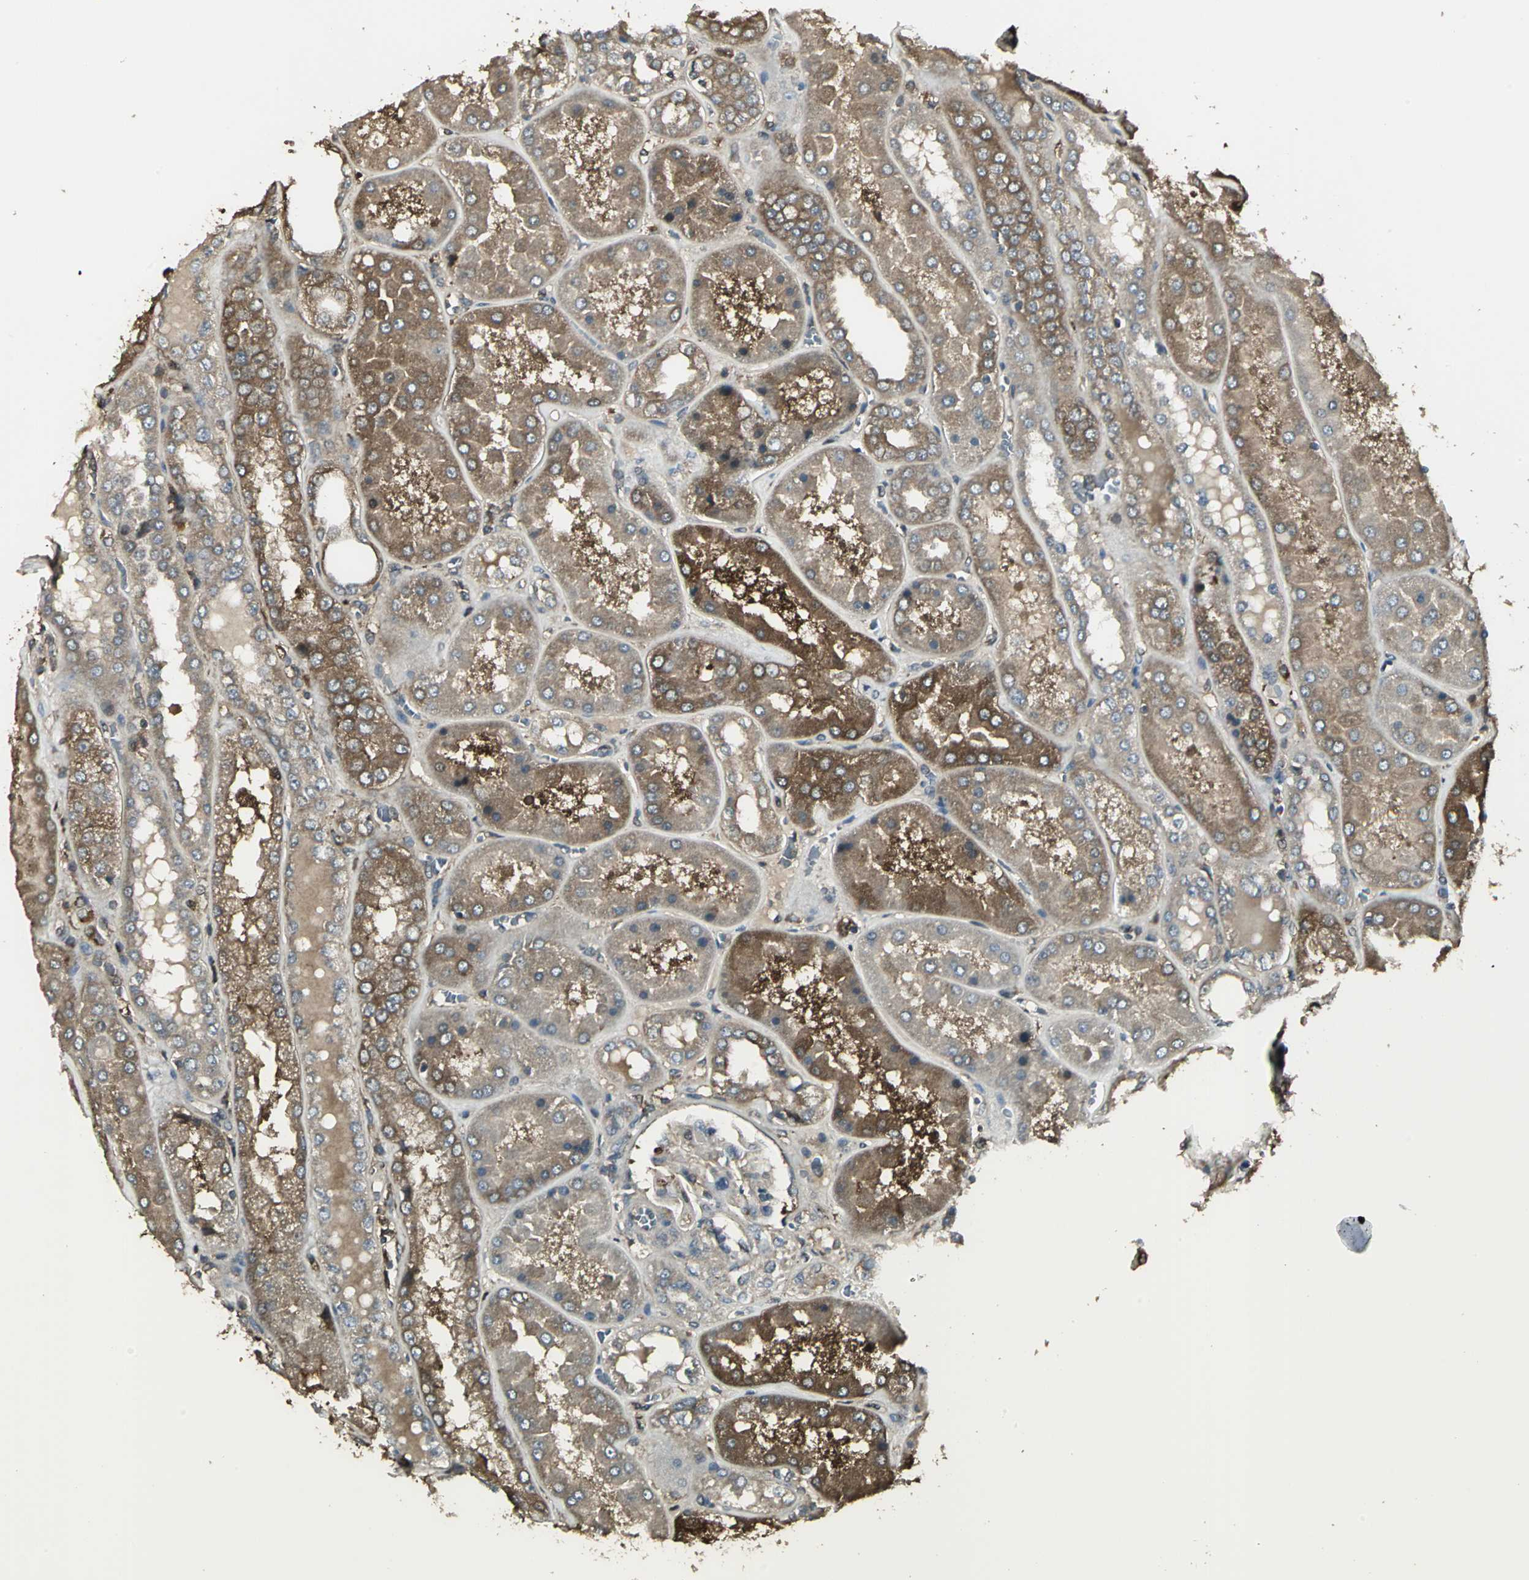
{"staining": {"intensity": "moderate", "quantity": ">75%", "location": "cytoplasmic/membranous"}, "tissue": "kidney", "cell_type": "Cells in glomeruli", "image_type": "normal", "snomed": [{"axis": "morphology", "description": "Normal tissue, NOS"}, {"axis": "topography", "description": "Kidney"}], "caption": "Immunohistochemical staining of unremarkable kidney shows >75% levels of moderate cytoplasmic/membranous protein expression in about >75% of cells in glomeruli.", "gene": "PRXL2B", "patient": {"sex": "female", "age": 56}}